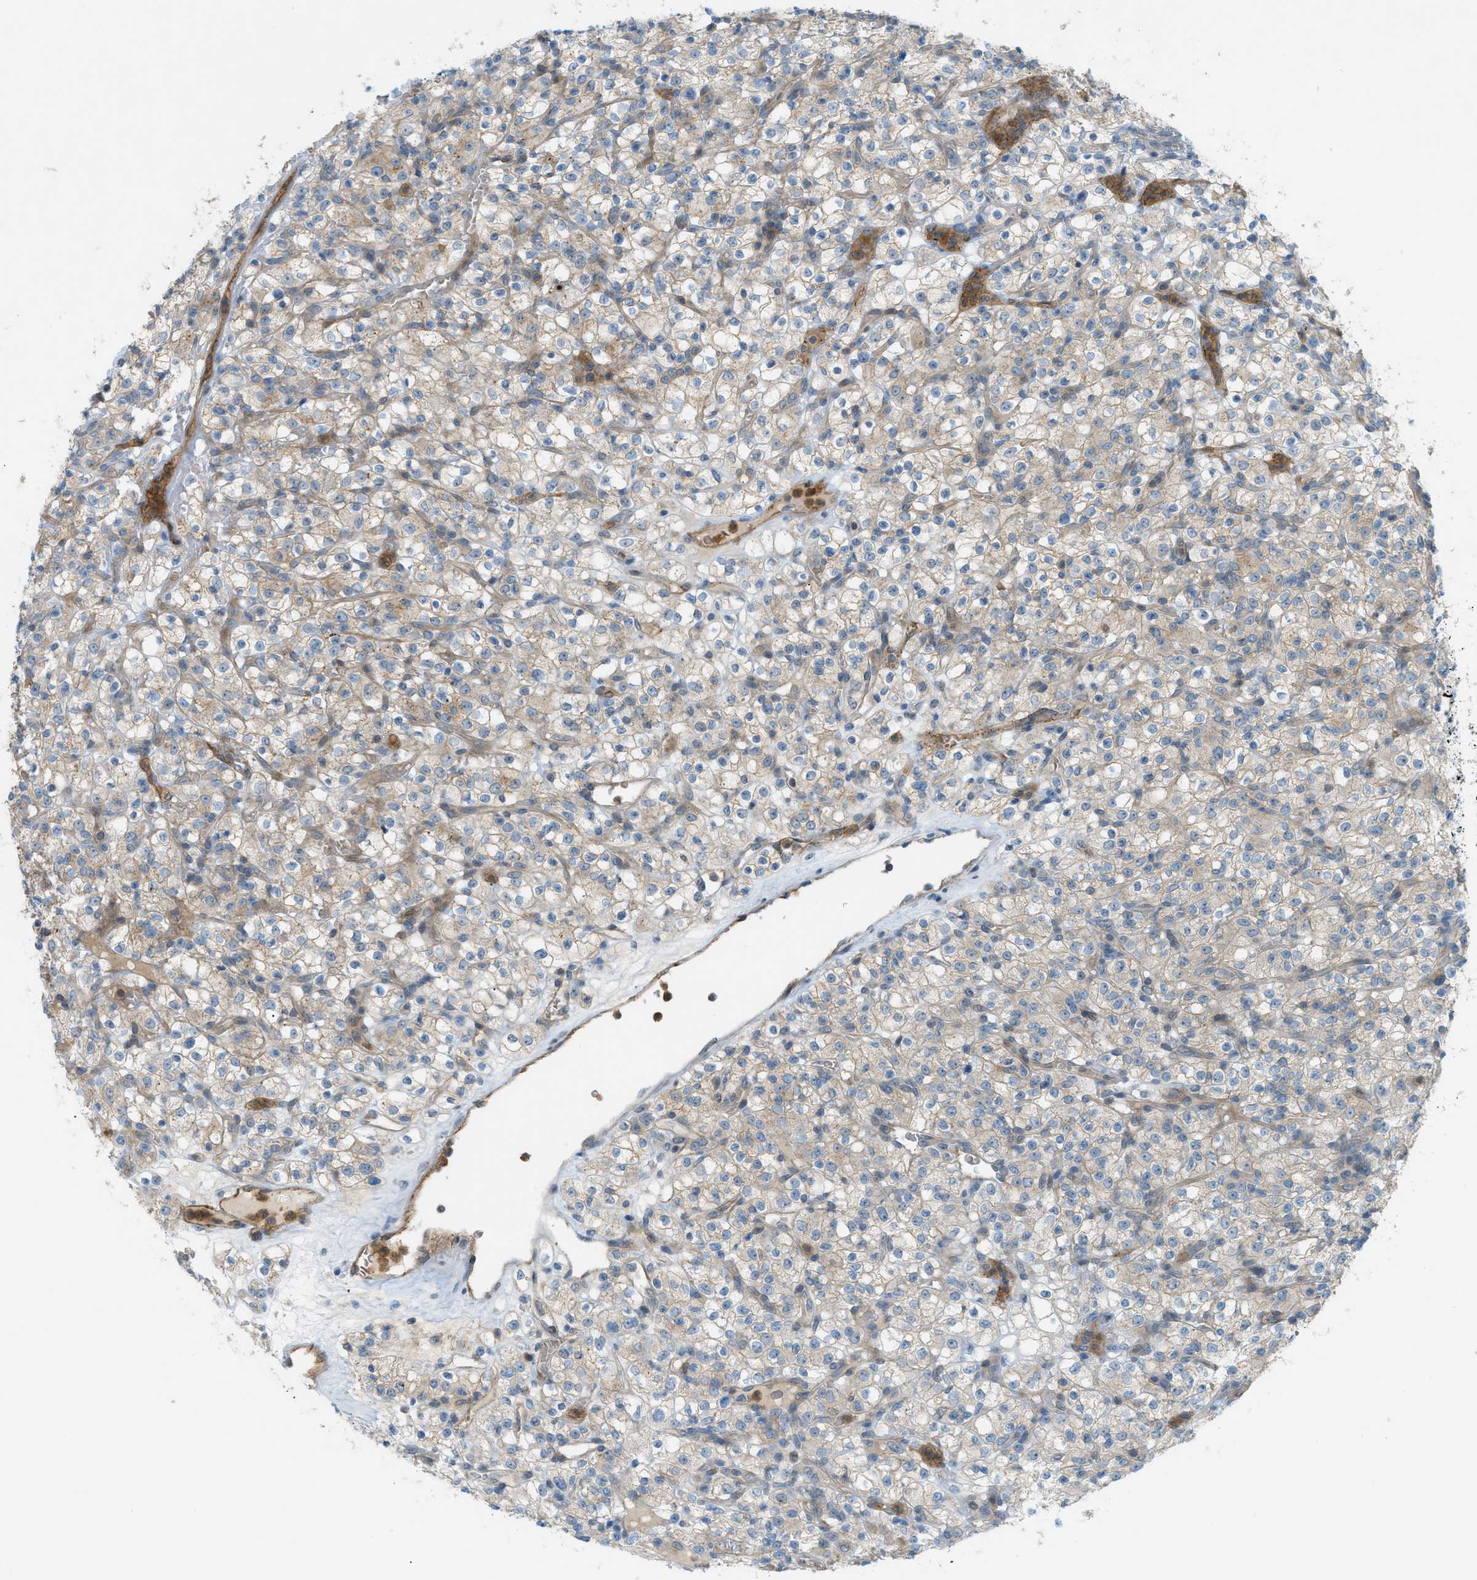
{"staining": {"intensity": "weak", "quantity": ">75%", "location": "cytoplasmic/membranous"}, "tissue": "renal cancer", "cell_type": "Tumor cells", "image_type": "cancer", "snomed": [{"axis": "morphology", "description": "Normal tissue, NOS"}, {"axis": "morphology", "description": "Adenocarcinoma, NOS"}, {"axis": "topography", "description": "Kidney"}], "caption": "A brown stain labels weak cytoplasmic/membranous positivity of a protein in human renal adenocarcinoma tumor cells.", "gene": "GRK6", "patient": {"sex": "female", "age": 72}}